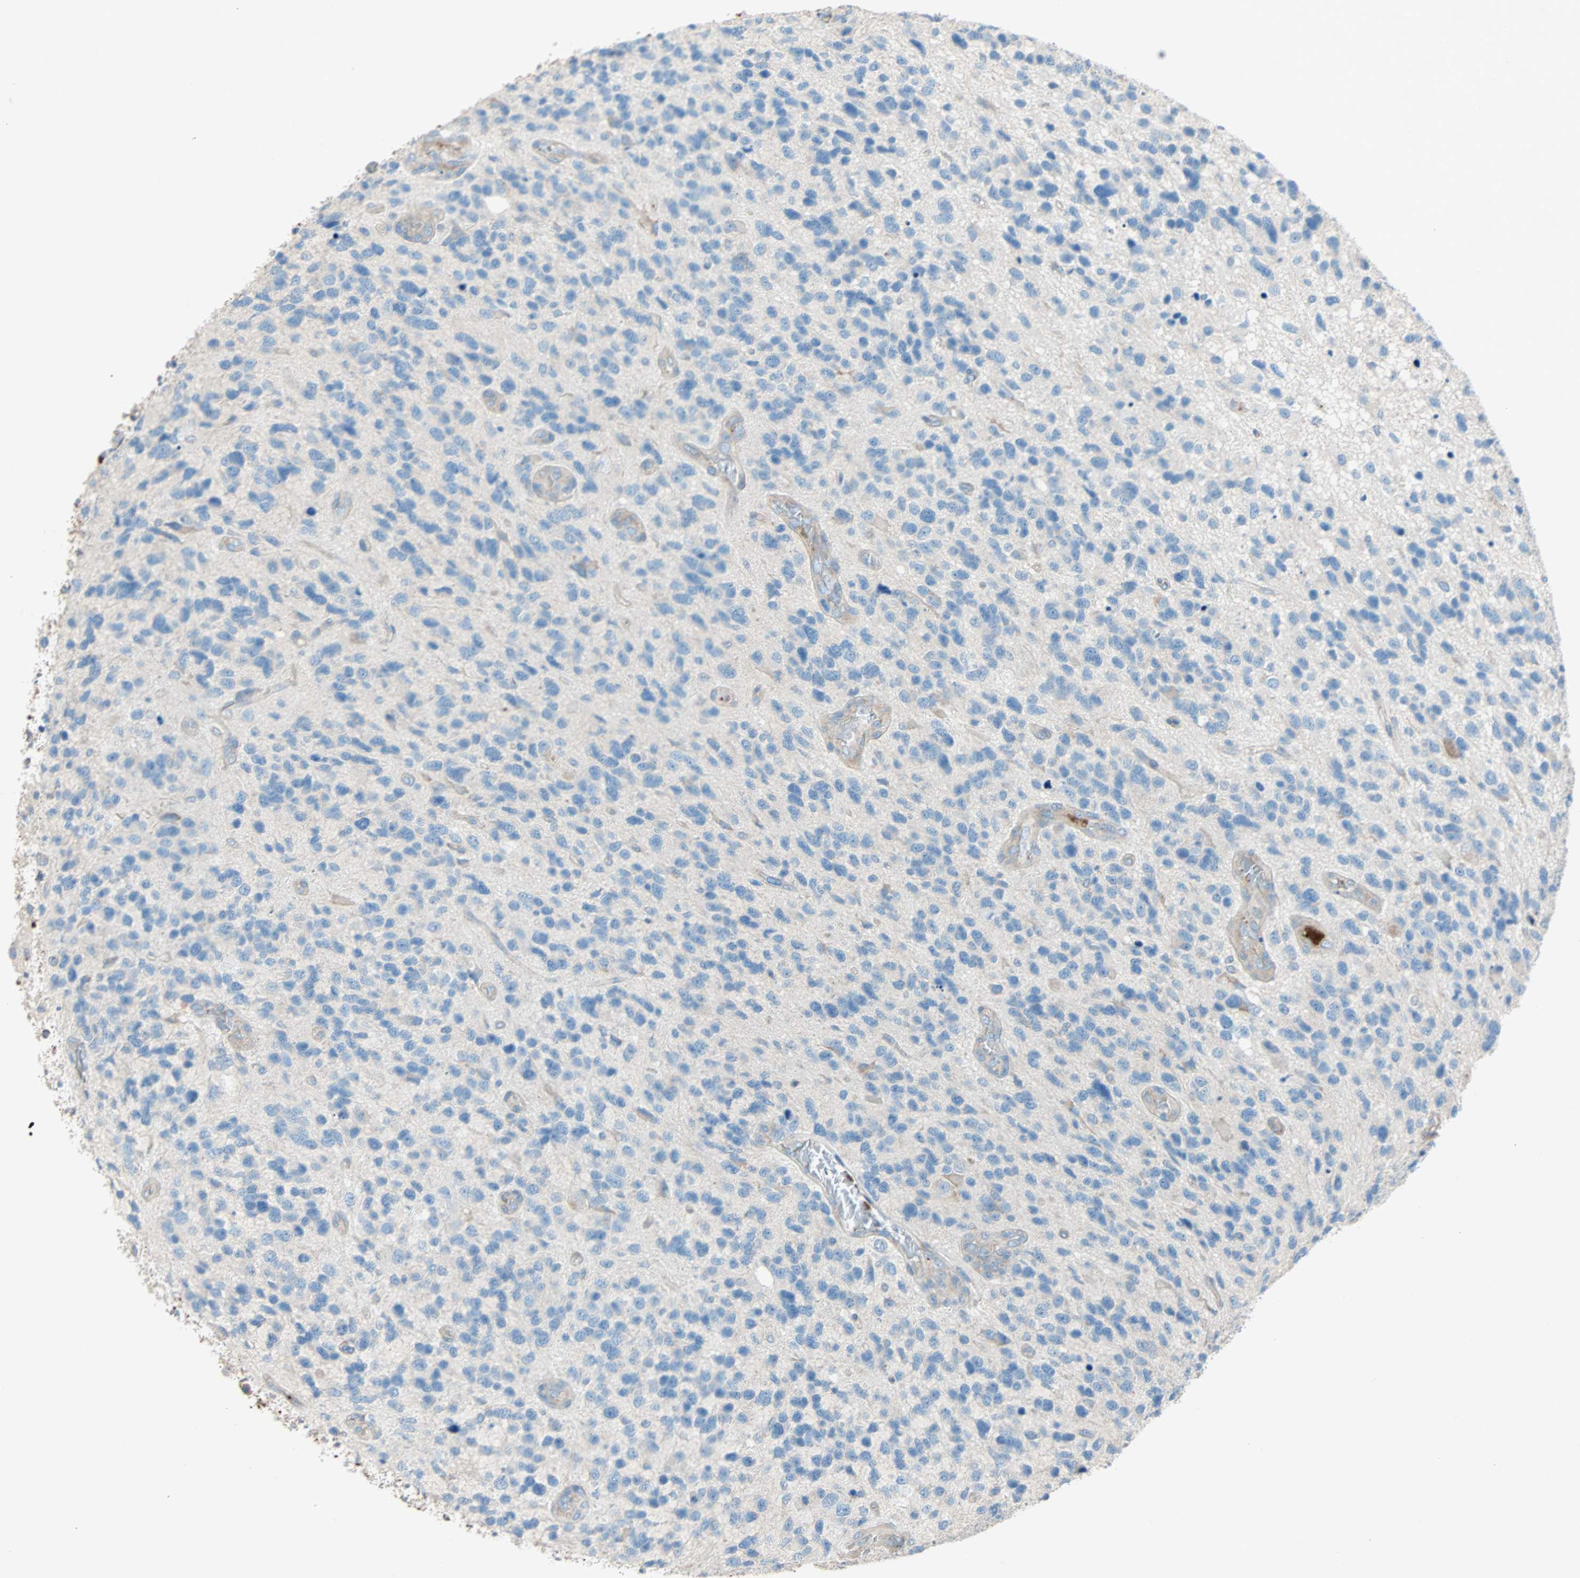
{"staining": {"intensity": "weak", "quantity": "25%-75%", "location": "cytoplasmic/membranous"}, "tissue": "glioma", "cell_type": "Tumor cells", "image_type": "cancer", "snomed": [{"axis": "morphology", "description": "Glioma, malignant, High grade"}, {"axis": "topography", "description": "Brain"}], "caption": "An image of human malignant glioma (high-grade) stained for a protein demonstrates weak cytoplasmic/membranous brown staining in tumor cells.", "gene": "LY6G6F", "patient": {"sex": "female", "age": 58}}